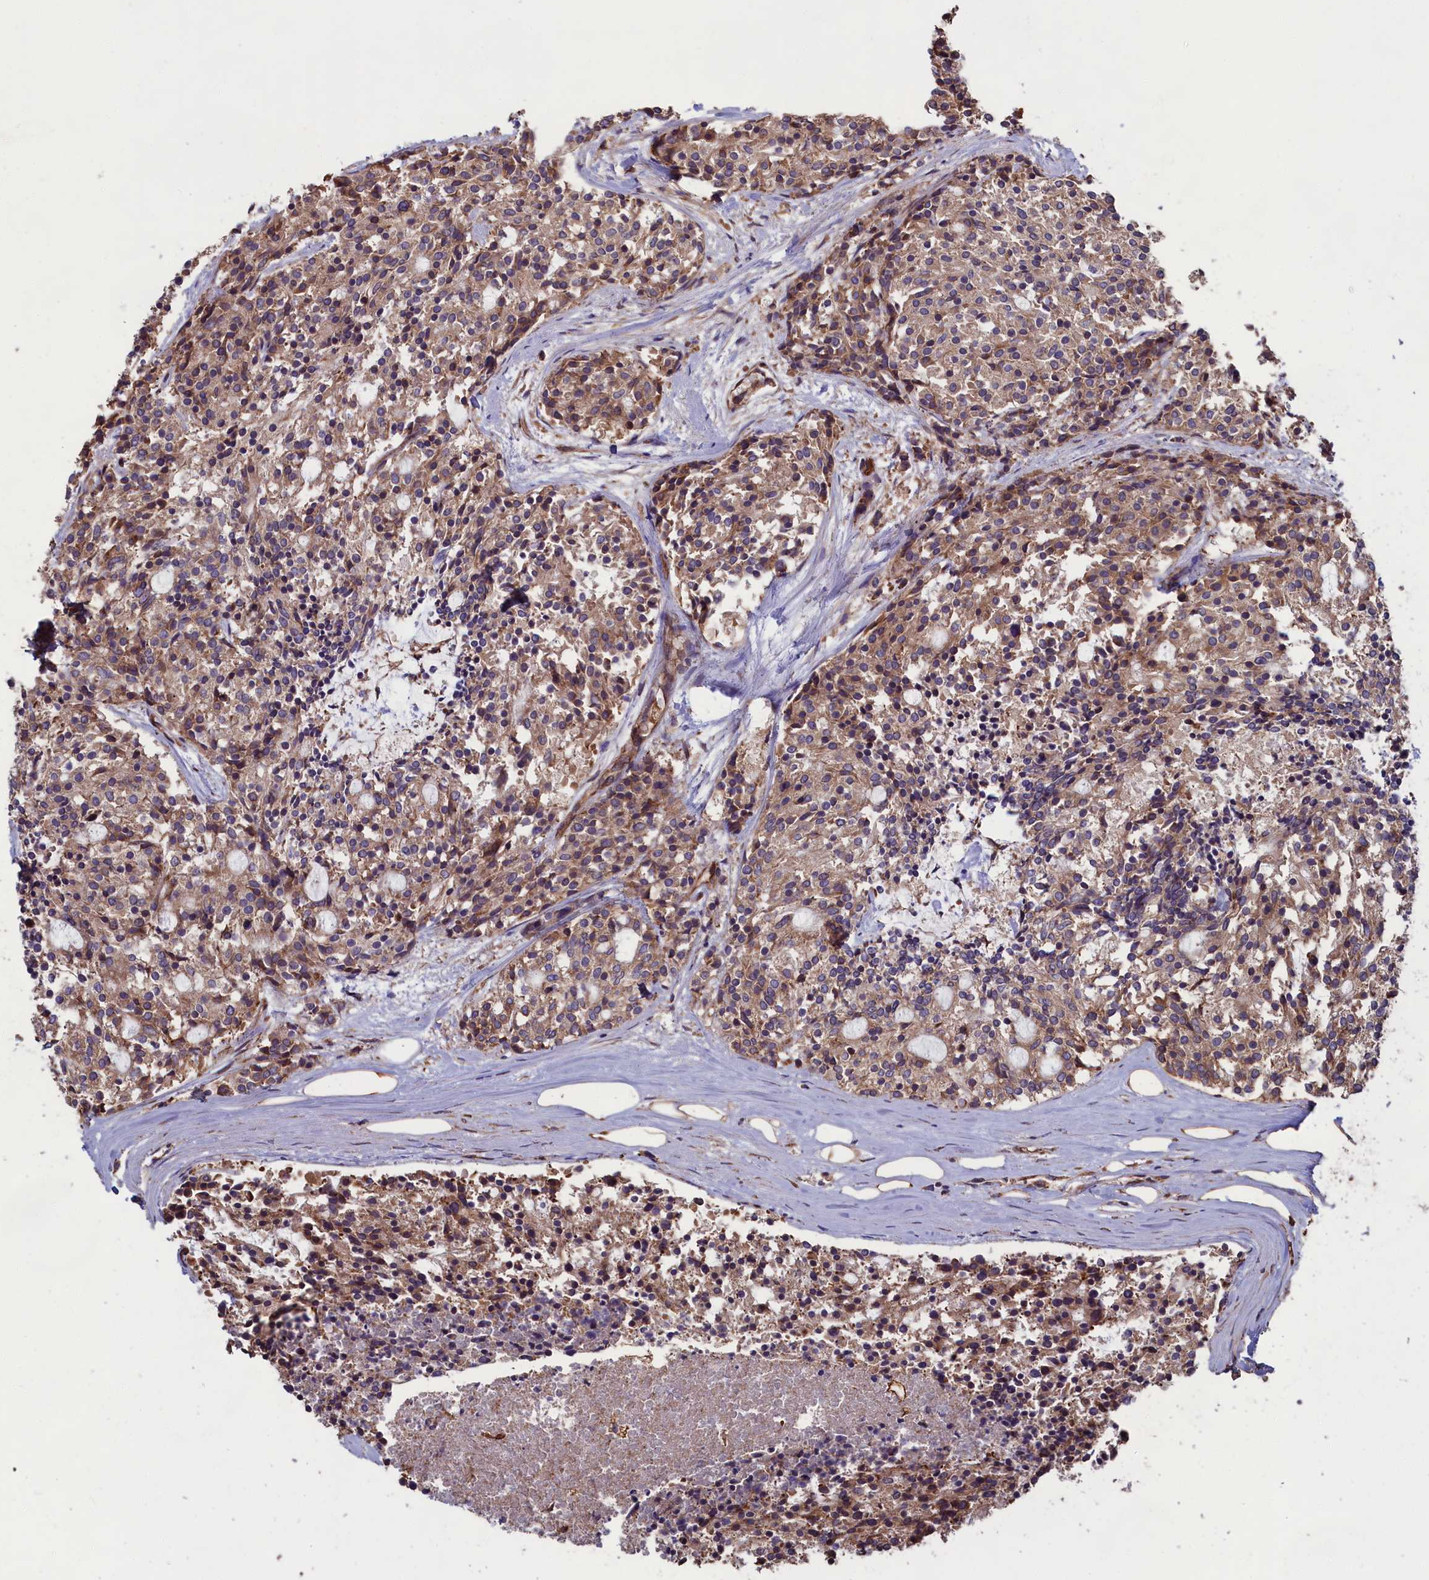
{"staining": {"intensity": "moderate", "quantity": ">75%", "location": "cytoplasmic/membranous"}, "tissue": "carcinoid", "cell_type": "Tumor cells", "image_type": "cancer", "snomed": [{"axis": "morphology", "description": "Carcinoid, malignant, NOS"}, {"axis": "topography", "description": "Pancreas"}], "caption": "Tumor cells exhibit medium levels of moderate cytoplasmic/membranous expression in approximately >75% of cells in human malignant carcinoid.", "gene": "CCDC124", "patient": {"sex": "female", "age": 54}}